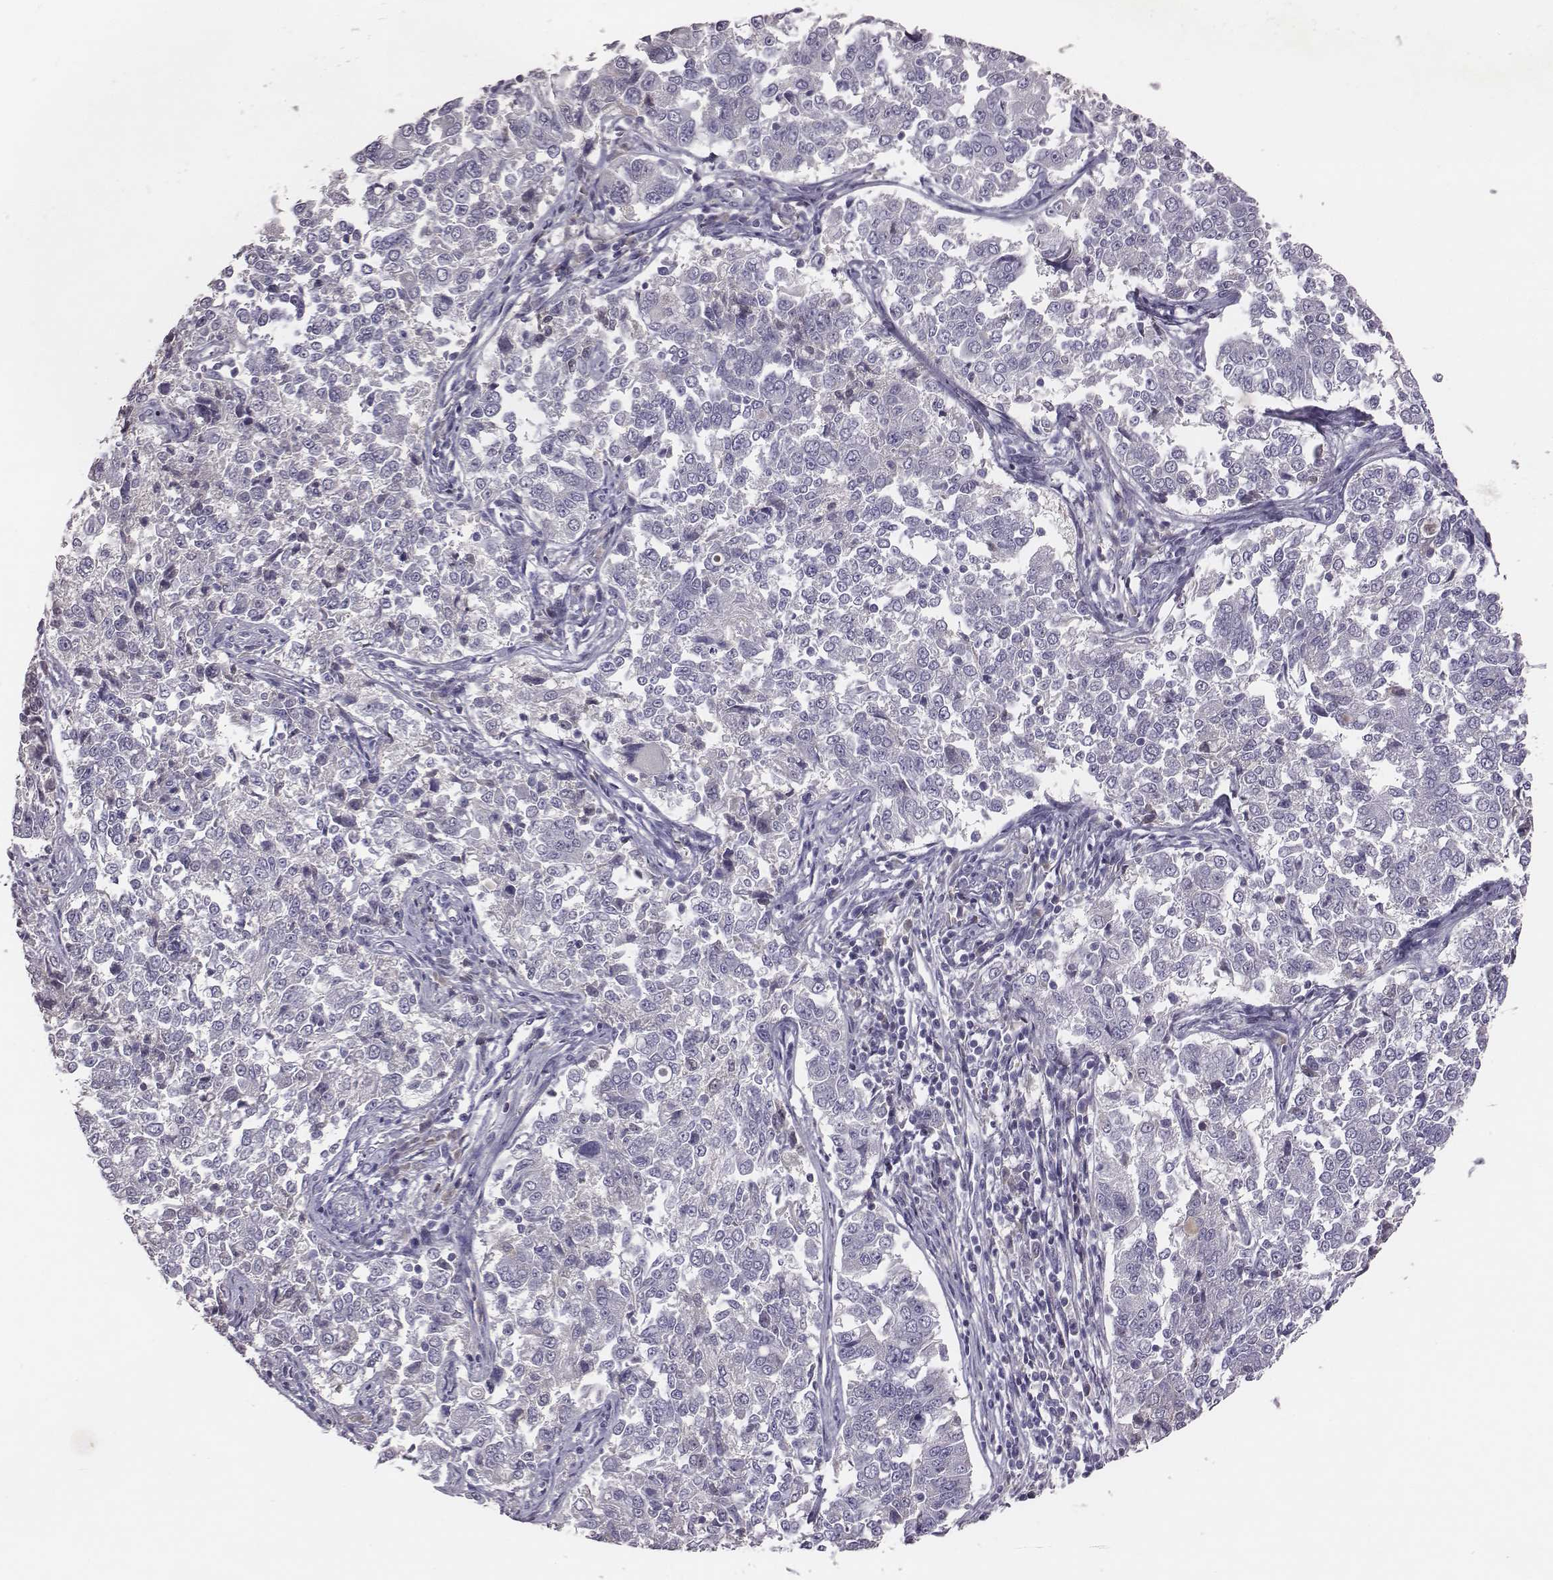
{"staining": {"intensity": "negative", "quantity": "none", "location": "none"}, "tissue": "endometrial cancer", "cell_type": "Tumor cells", "image_type": "cancer", "snomed": [{"axis": "morphology", "description": "Adenocarcinoma, NOS"}, {"axis": "topography", "description": "Endometrium"}], "caption": "Image shows no significant protein expression in tumor cells of adenocarcinoma (endometrial).", "gene": "EN1", "patient": {"sex": "female", "age": 43}}